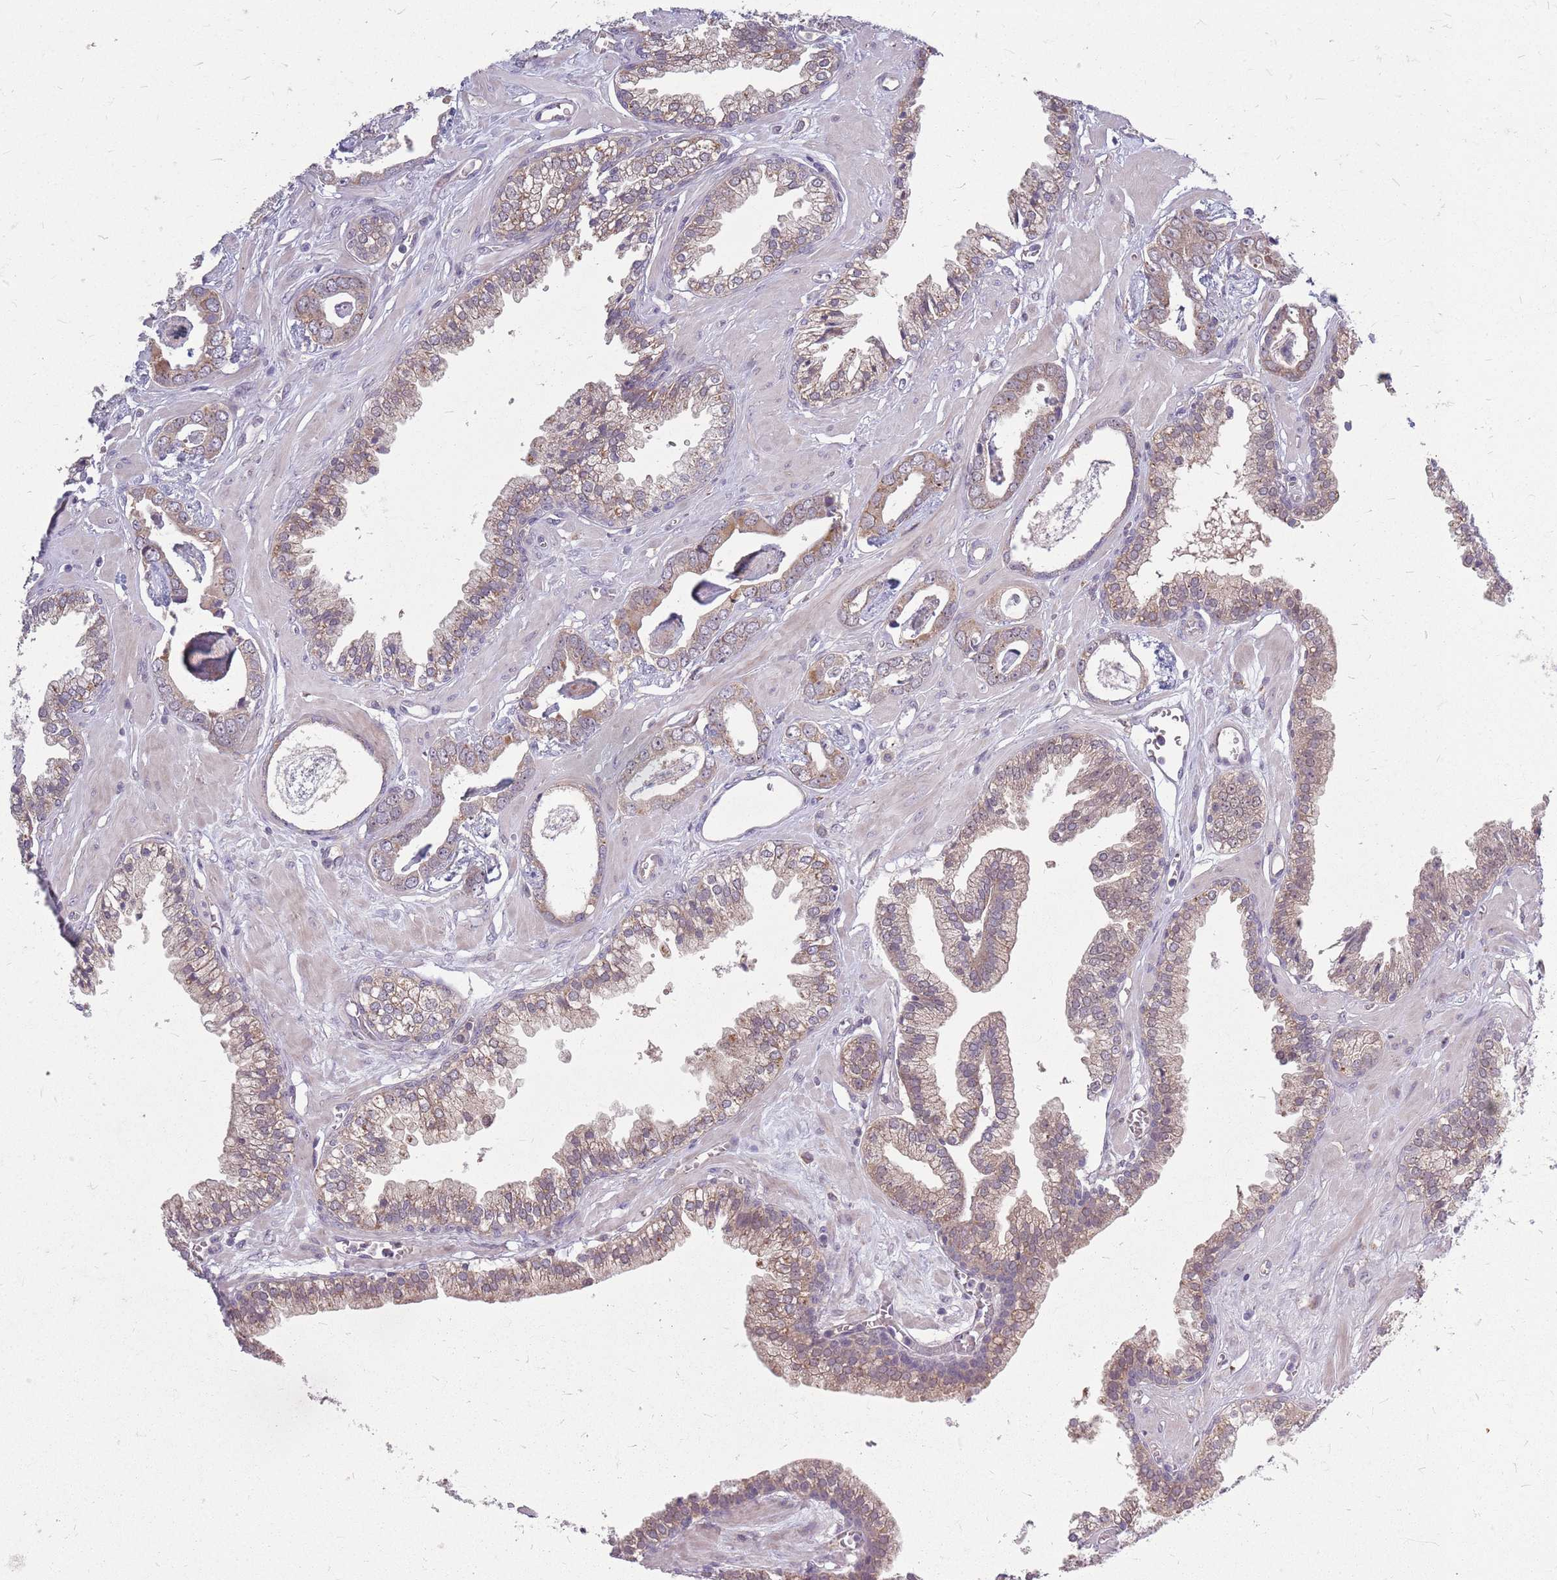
{"staining": {"intensity": "weak", "quantity": ">75%", "location": "cytoplasmic/membranous,nuclear"}, "tissue": "prostate cancer", "cell_type": "Tumor cells", "image_type": "cancer", "snomed": [{"axis": "morphology", "description": "Adenocarcinoma, Low grade"}, {"axis": "topography", "description": "Prostate"}], "caption": "A low amount of weak cytoplasmic/membranous and nuclear positivity is seen in about >75% of tumor cells in prostate cancer tissue.", "gene": "PPP1R27", "patient": {"sex": "male", "age": 60}}